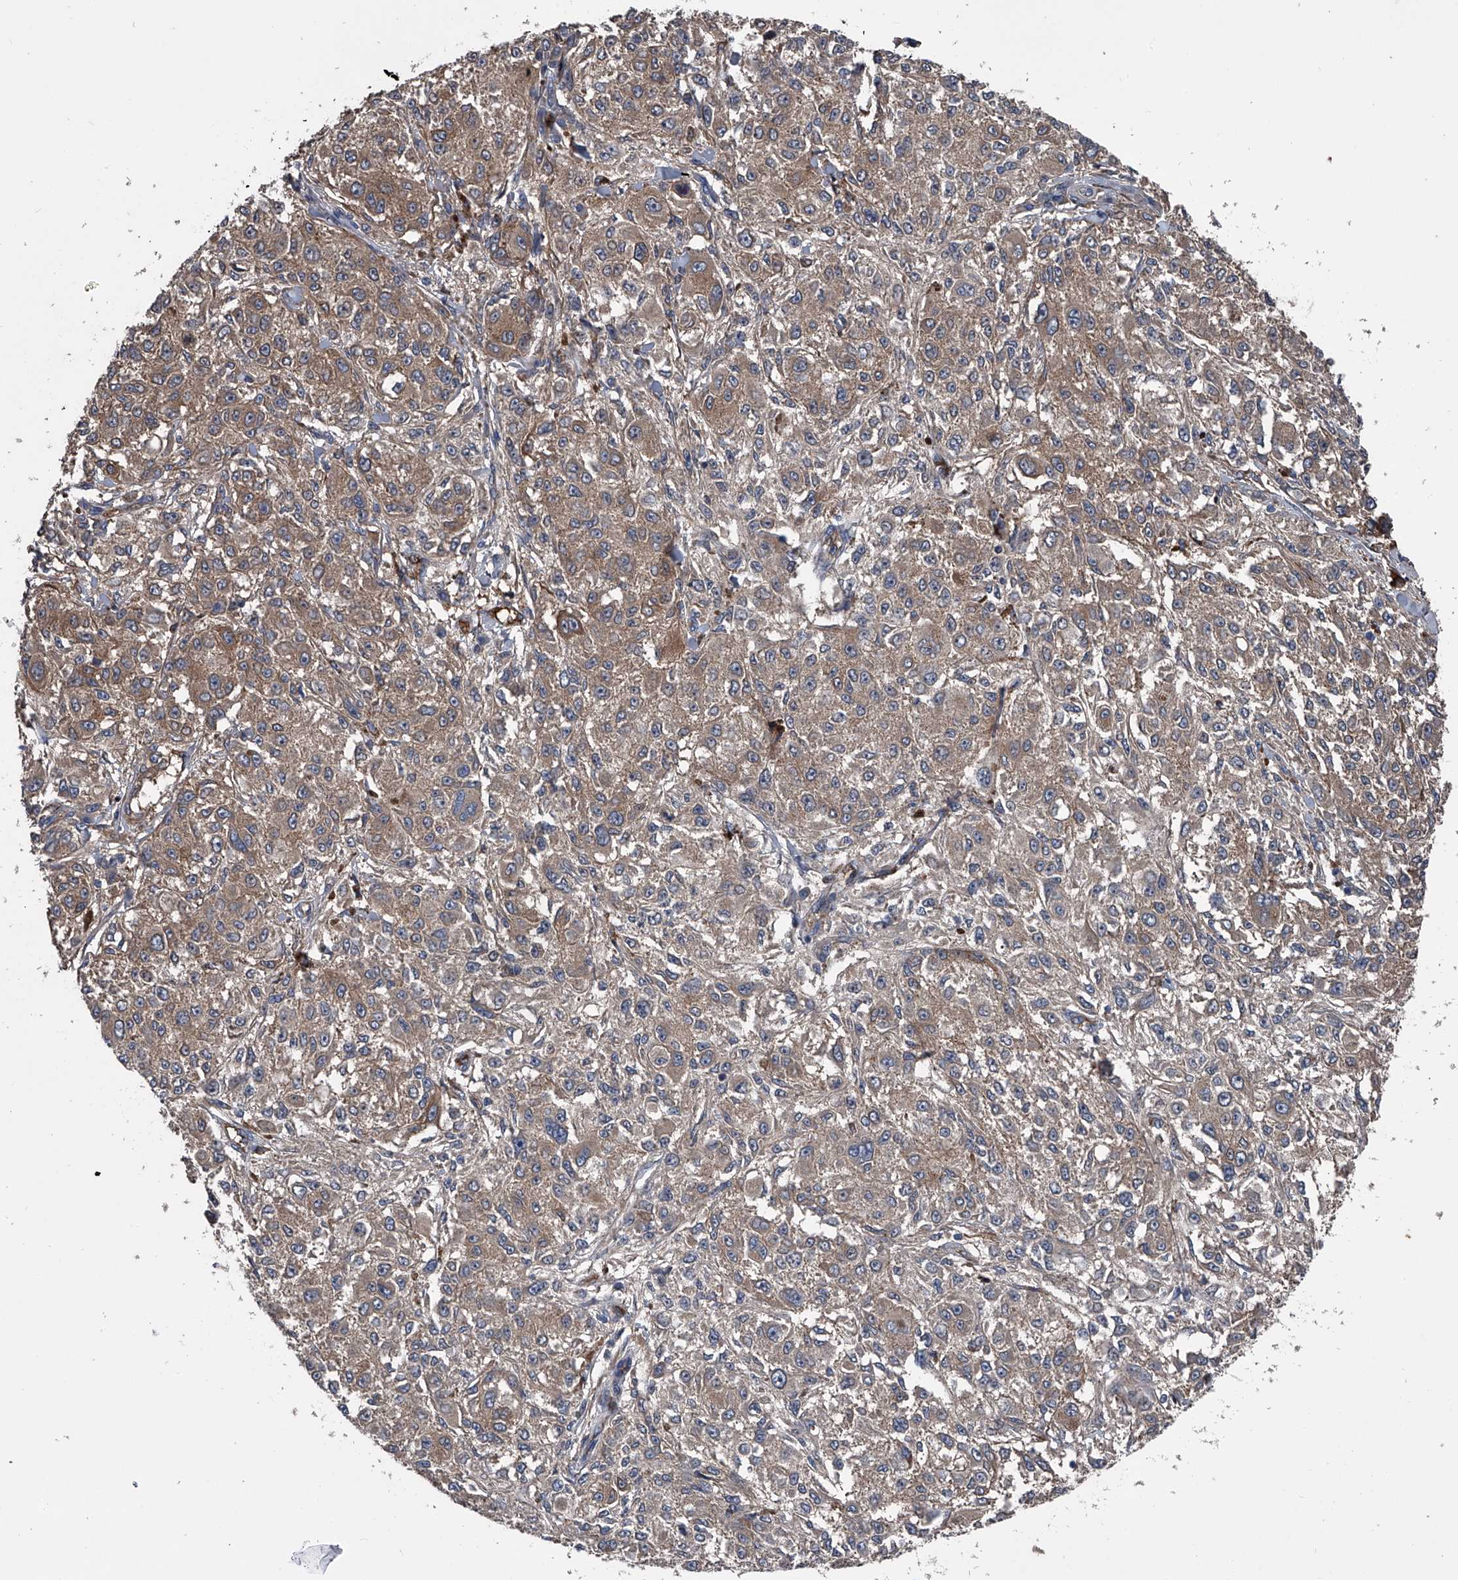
{"staining": {"intensity": "moderate", "quantity": ">75%", "location": "cytoplasmic/membranous"}, "tissue": "melanoma", "cell_type": "Tumor cells", "image_type": "cancer", "snomed": [{"axis": "morphology", "description": "Necrosis, NOS"}, {"axis": "morphology", "description": "Malignant melanoma, NOS"}, {"axis": "topography", "description": "Skin"}], "caption": "IHC (DAB) staining of human malignant melanoma demonstrates moderate cytoplasmic/membranous protein expression in approximately >75% of tumor cells. Nuclei are stained in blue.", "gene": "KIF13A", "patient": {"sex": "female", "age": 87}}